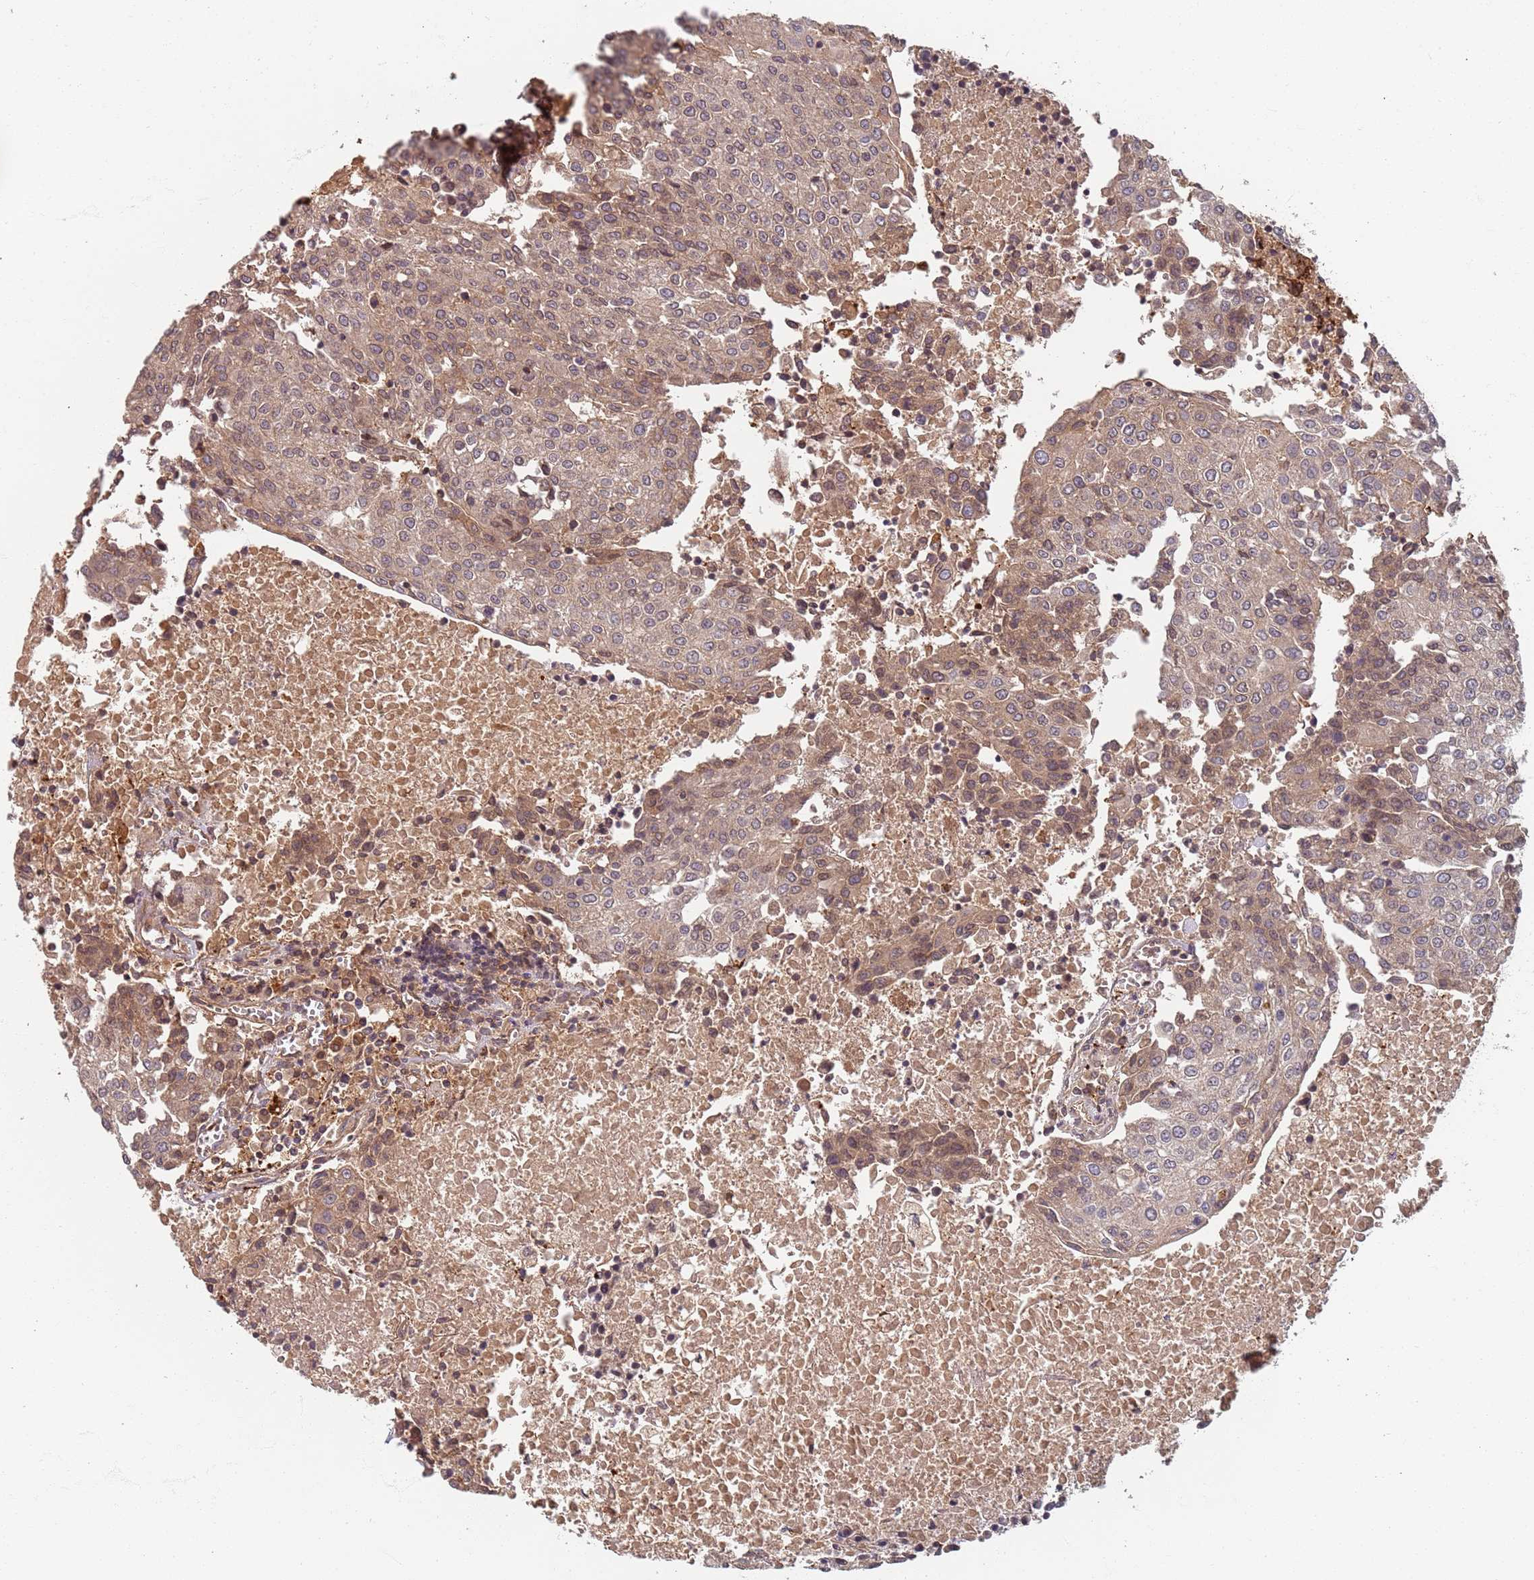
{"staining": {"intensity": "moderate", "quantity": "<25%", "location": "cytoplasmic/membranous"}, "tissue": "urothelial cancer", "cell_type": "Tumor cells", "image_type": "cancer", "snomed": [{"axis": "morphology", "description": "Urothelial carcinoma, High grade"}, {"axis": "topography", "description": "Urinary bladder"}], "caption": "DAB immunohistochemical staining of human urothelial cancer shows moderate cytoplasmic/membranous protein positivity in approximately <25% of tumor cells.", "gene": "SDCCAG8", "patient": {"sex": "female", "age": 85}}